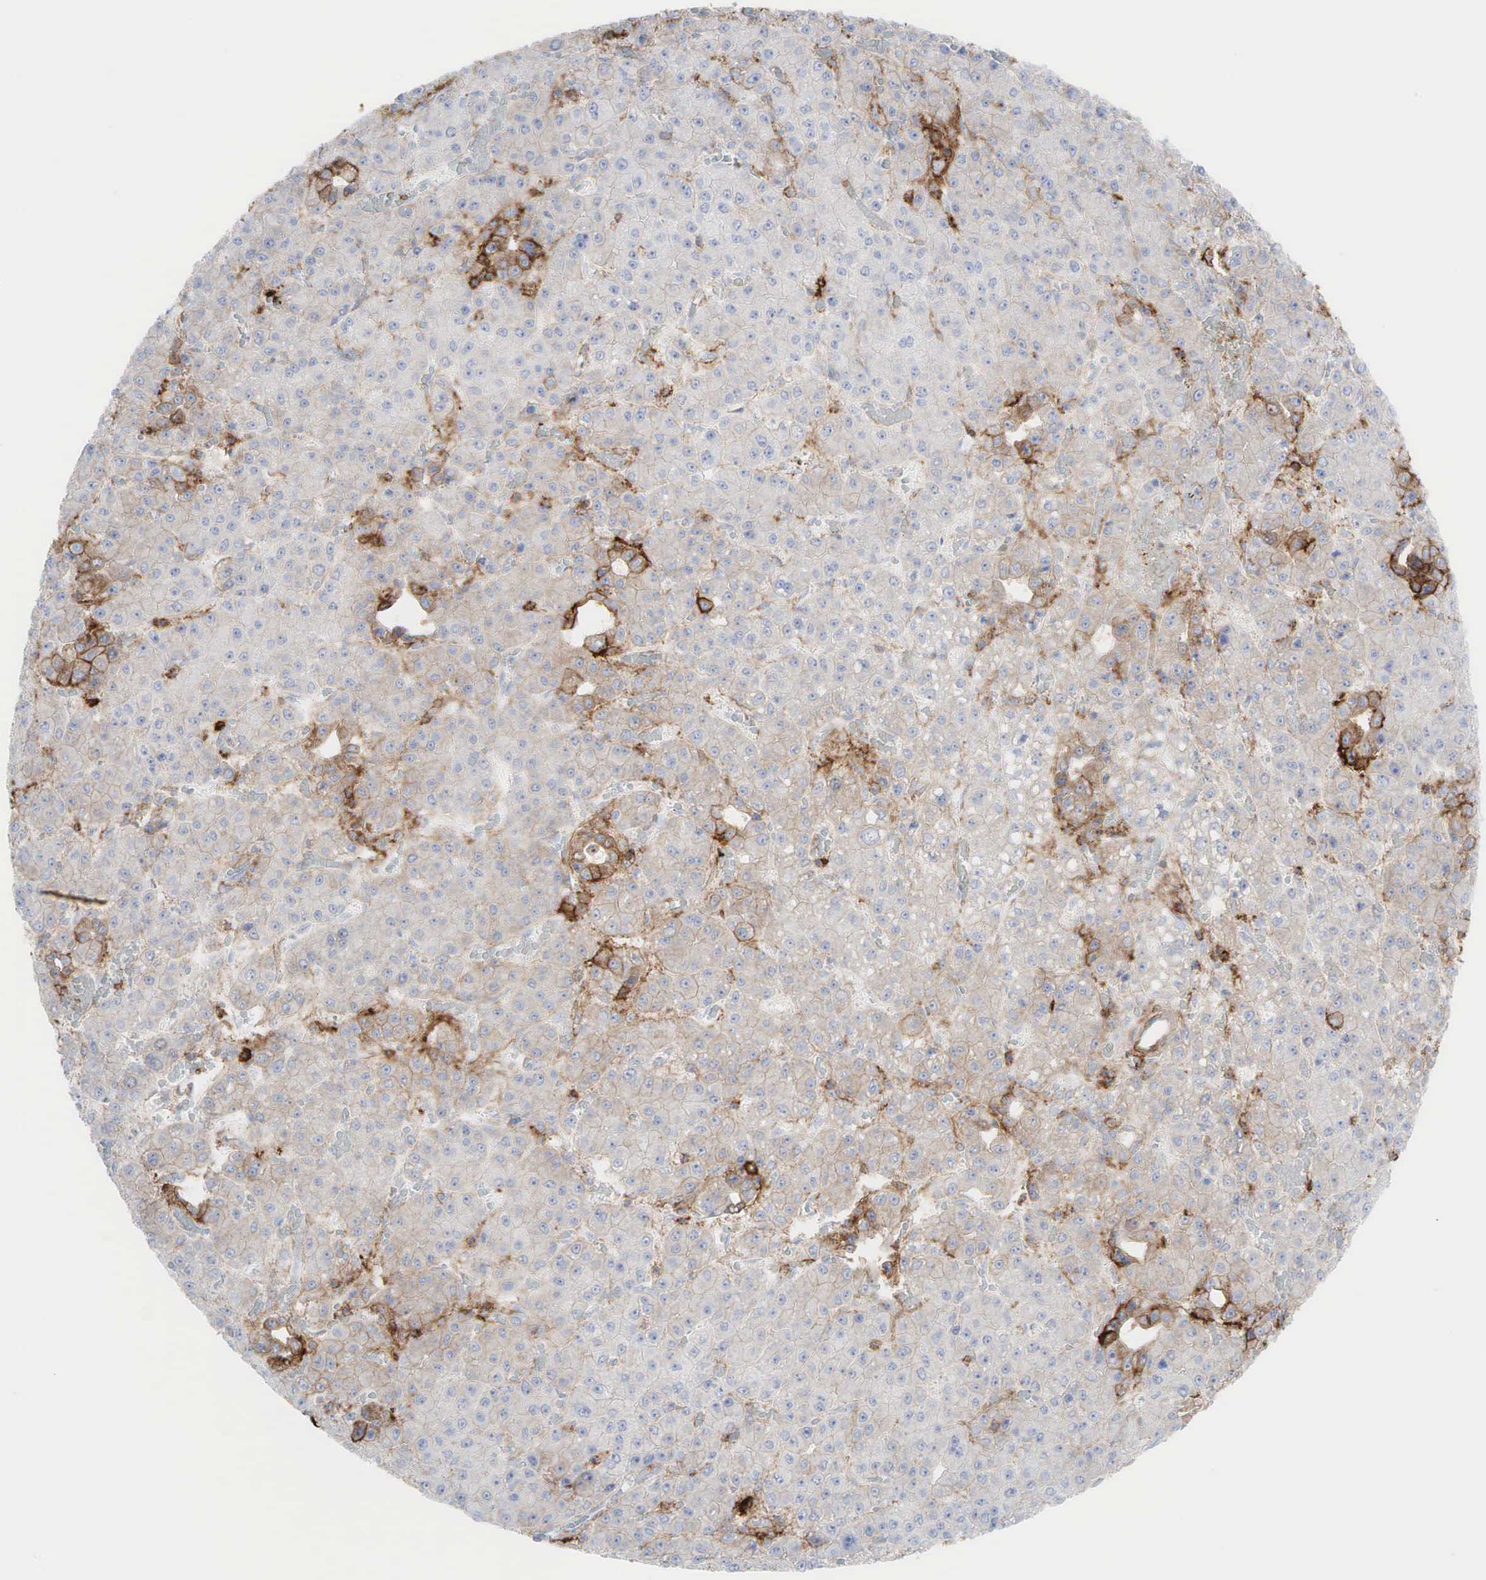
{"staining": {"intensity": "weak", "quantity": "25%-75%", "location": "cytoplasmic/membranous"}, "tissue": "liver cancer", "cell_type": "Tumor cells", "image_type": "cancer", "snomed": [{"axis": "morphology", "description": "Carcinoma, Hepatocellular, NOS"}, {"axis": "topography", "description": "Liver"}], "caption": "Immunohistochemical staining of human hepatocellular carcinoma (liver) shows weak cytoplasmic/membranous protein positivity in about 25%-75% of tumor cells.", "gene": "CD44", "patient": {"sex": "male", "age": 69}}